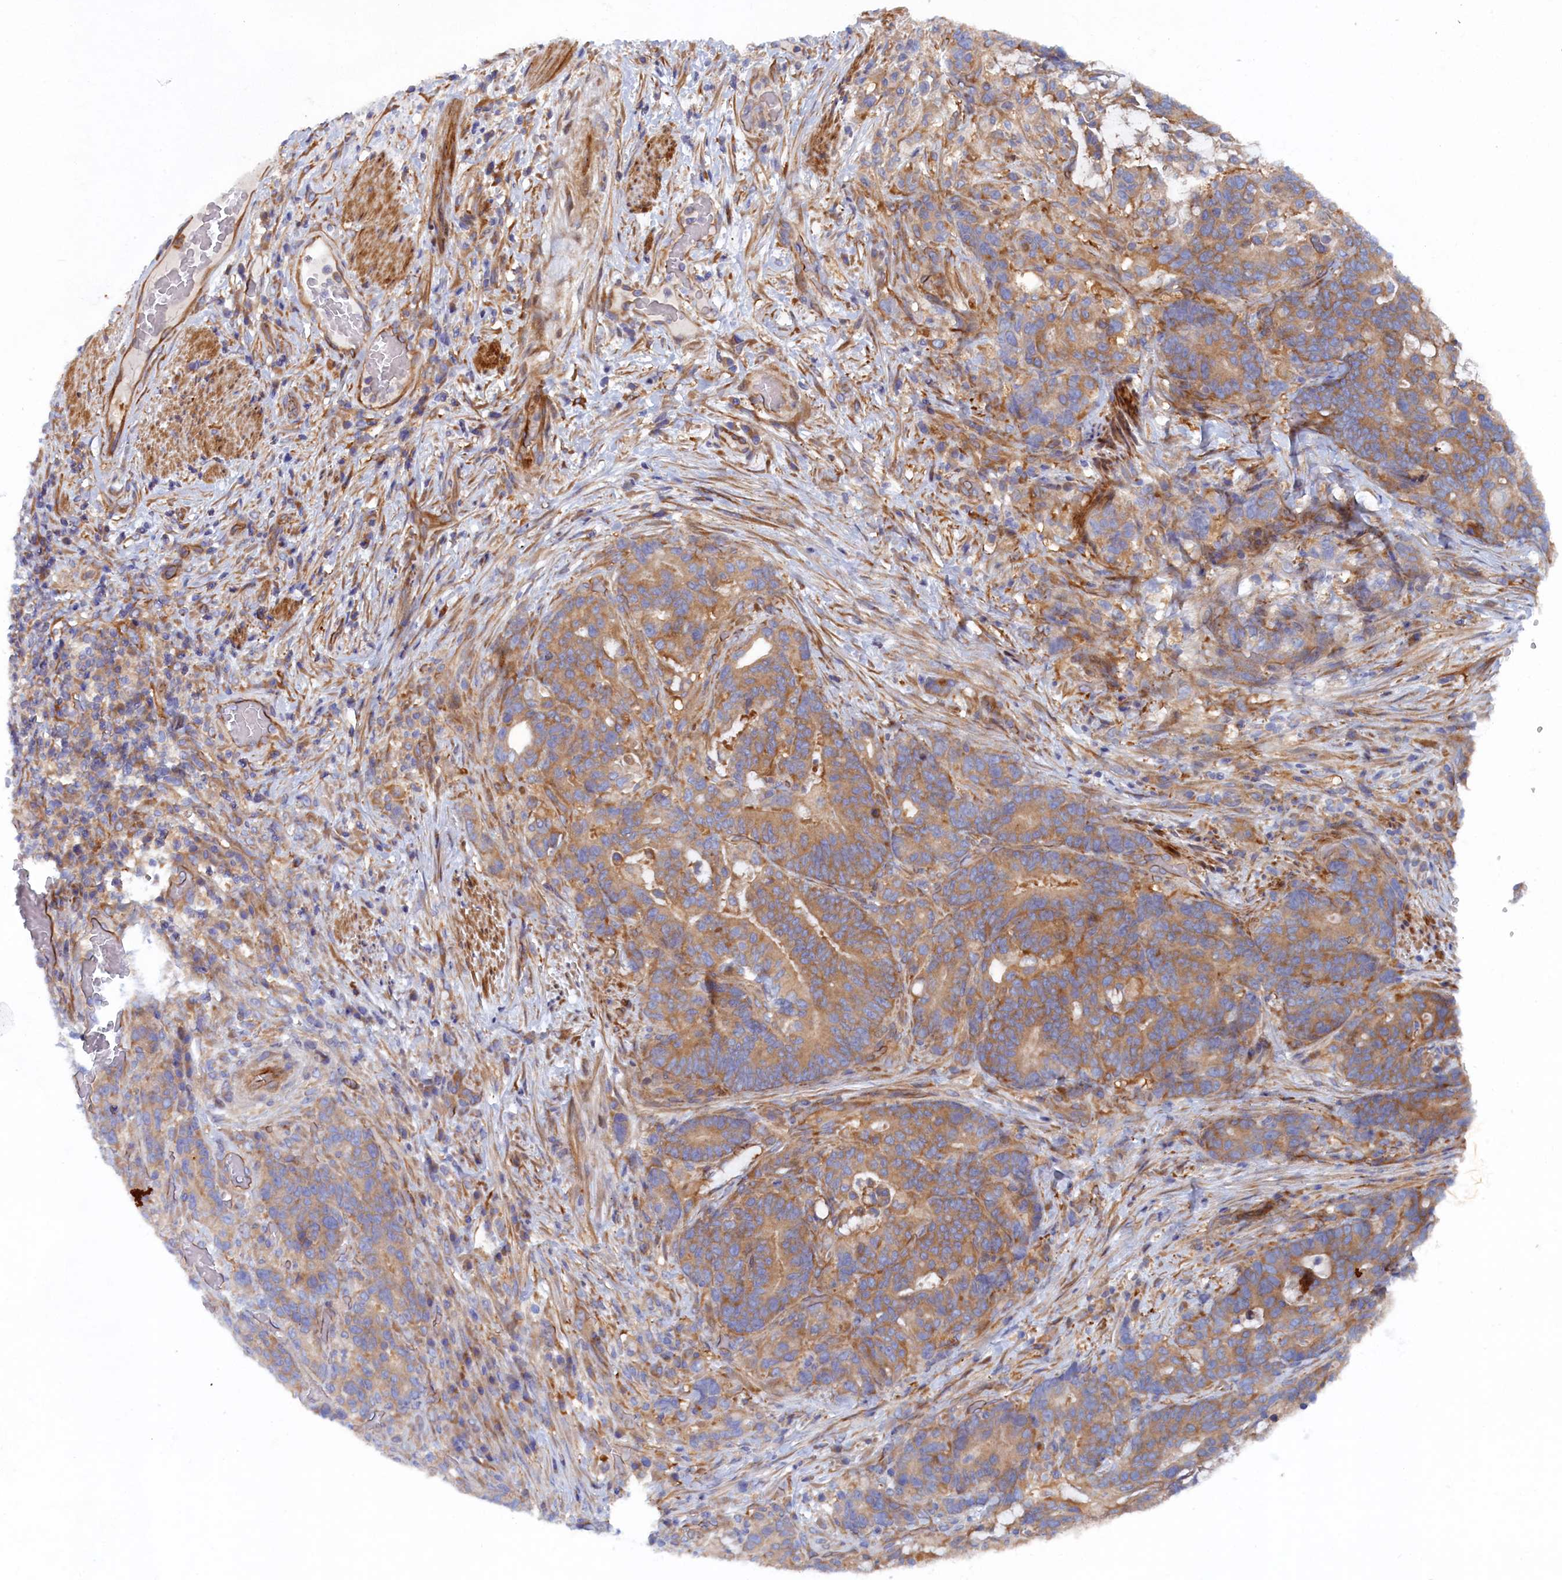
{"staining": {"intensity": "moderate", "quantity": ">75%", "location": "cytoplasmic/membranous"}, "tissue": "stomach cancer", "cell_type": "Tumor cells", "image_type": "cancer", "snomed": [{"axis": "morphology", "description": "Normal tissue, NOS"}, {"axis": "morphology", "description": "Adenocarcinoma, NOS"}, {"axis": "topography", "description": "Stomach"}], "caption": "The micrograph displays staining of stomach cancer (adenocarcinoma), revealing moderate cytoplasmic/membranous protein expression (brown color) within tumor cells.", "gene": "TMEM196", "patient": {"sex": "female", "age": 64}}